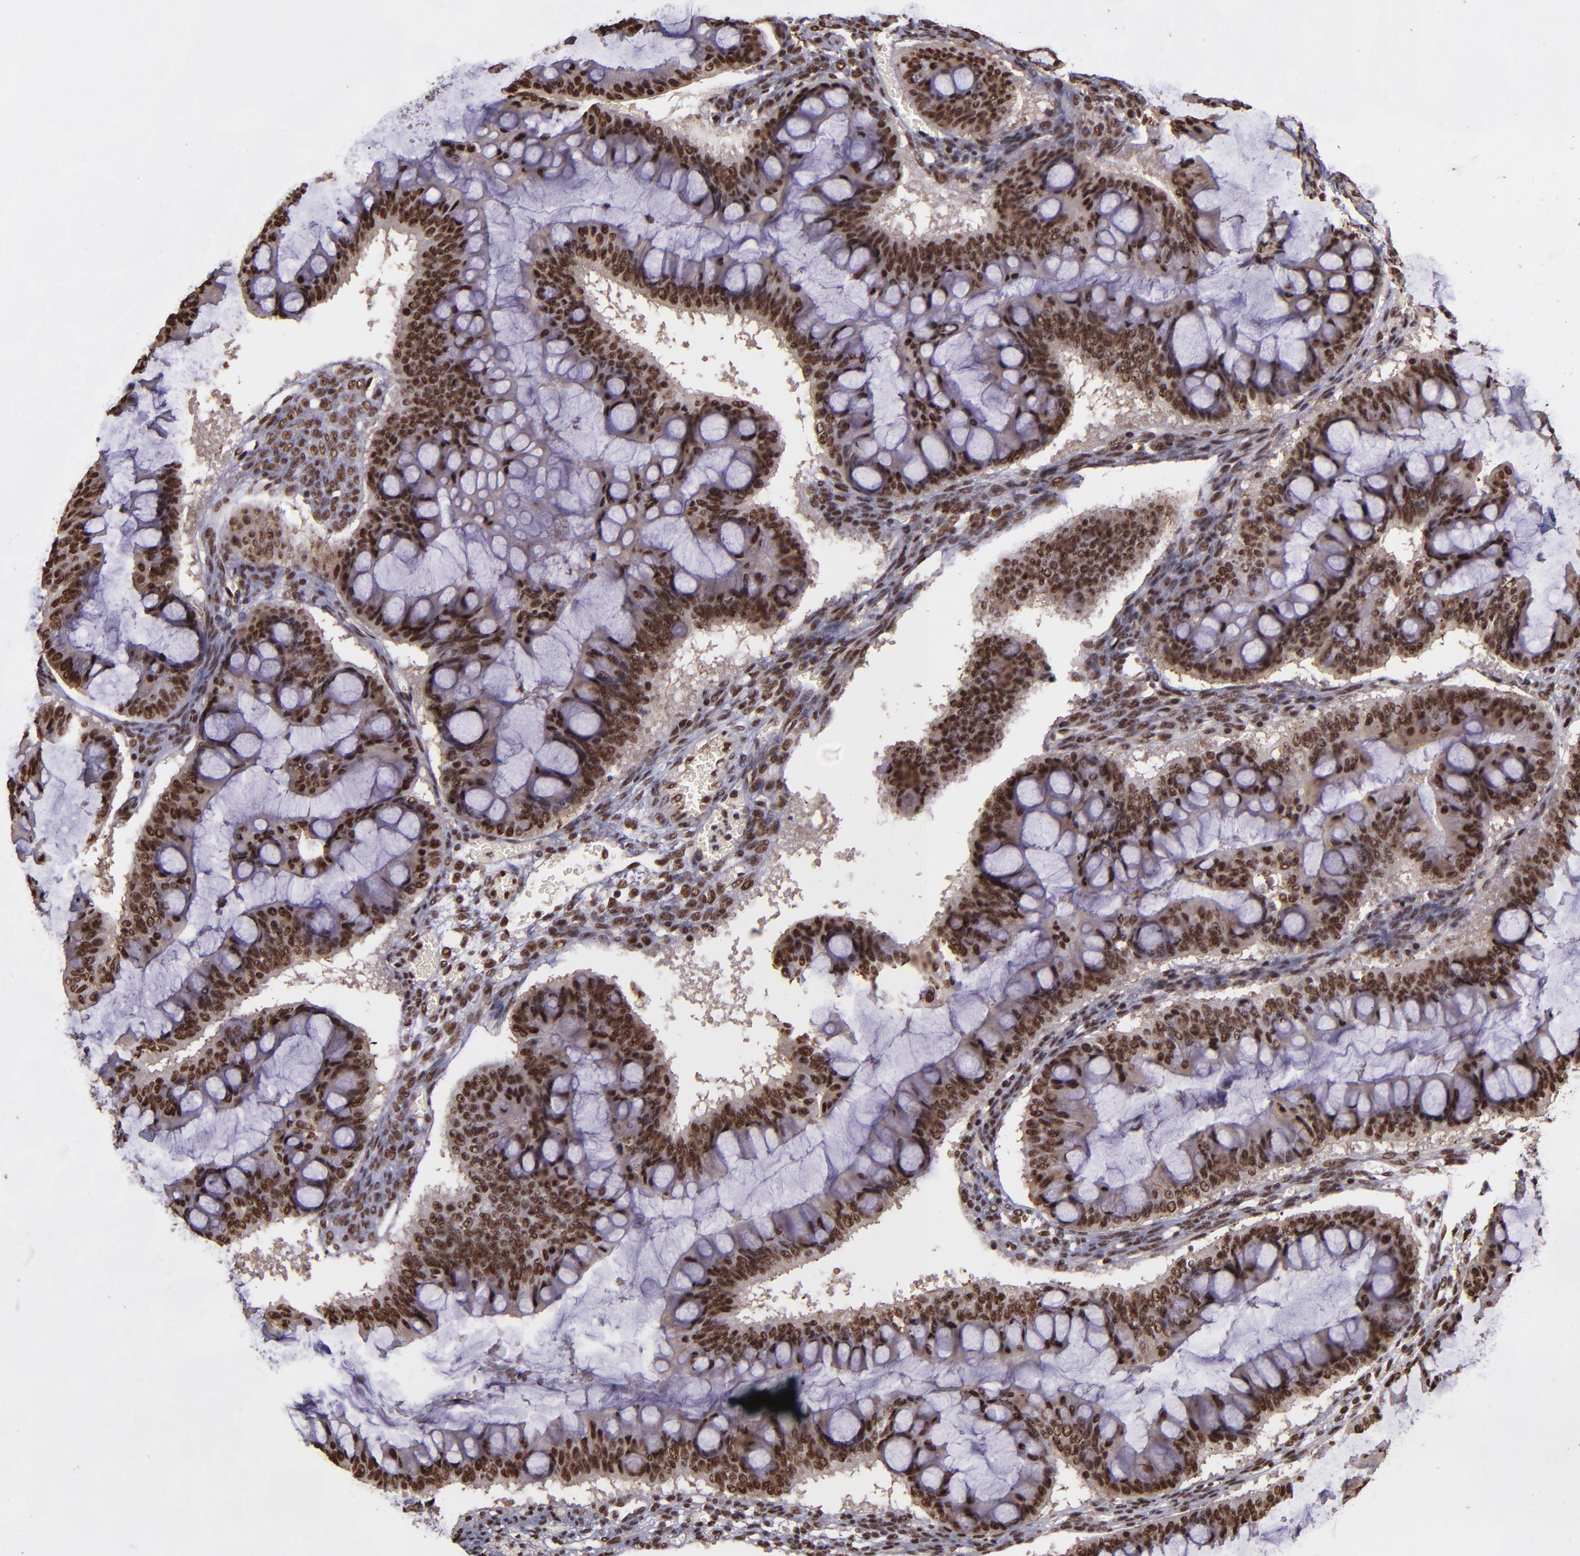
{"staining": {"intensity": "strong", "quantity": ">75%", "location": "nuclear"}, "tissue": "ovarian cancer", "cell_type": "Tumor cells", "image_type": "cancer", "snomed": [{"axis": "morphology", "description": "Cystadenocarcinoma, mucinous, NOS"}, {"axis": "topography", "description": "Ovary"}], "caption": "This is a photomicrograph of IHC staining of ovarian cancer, which shows strong positivity in the nuclear of tumor cells.", "gene": "PQBP1", "patient": {"sex": "female", "age": 73}}